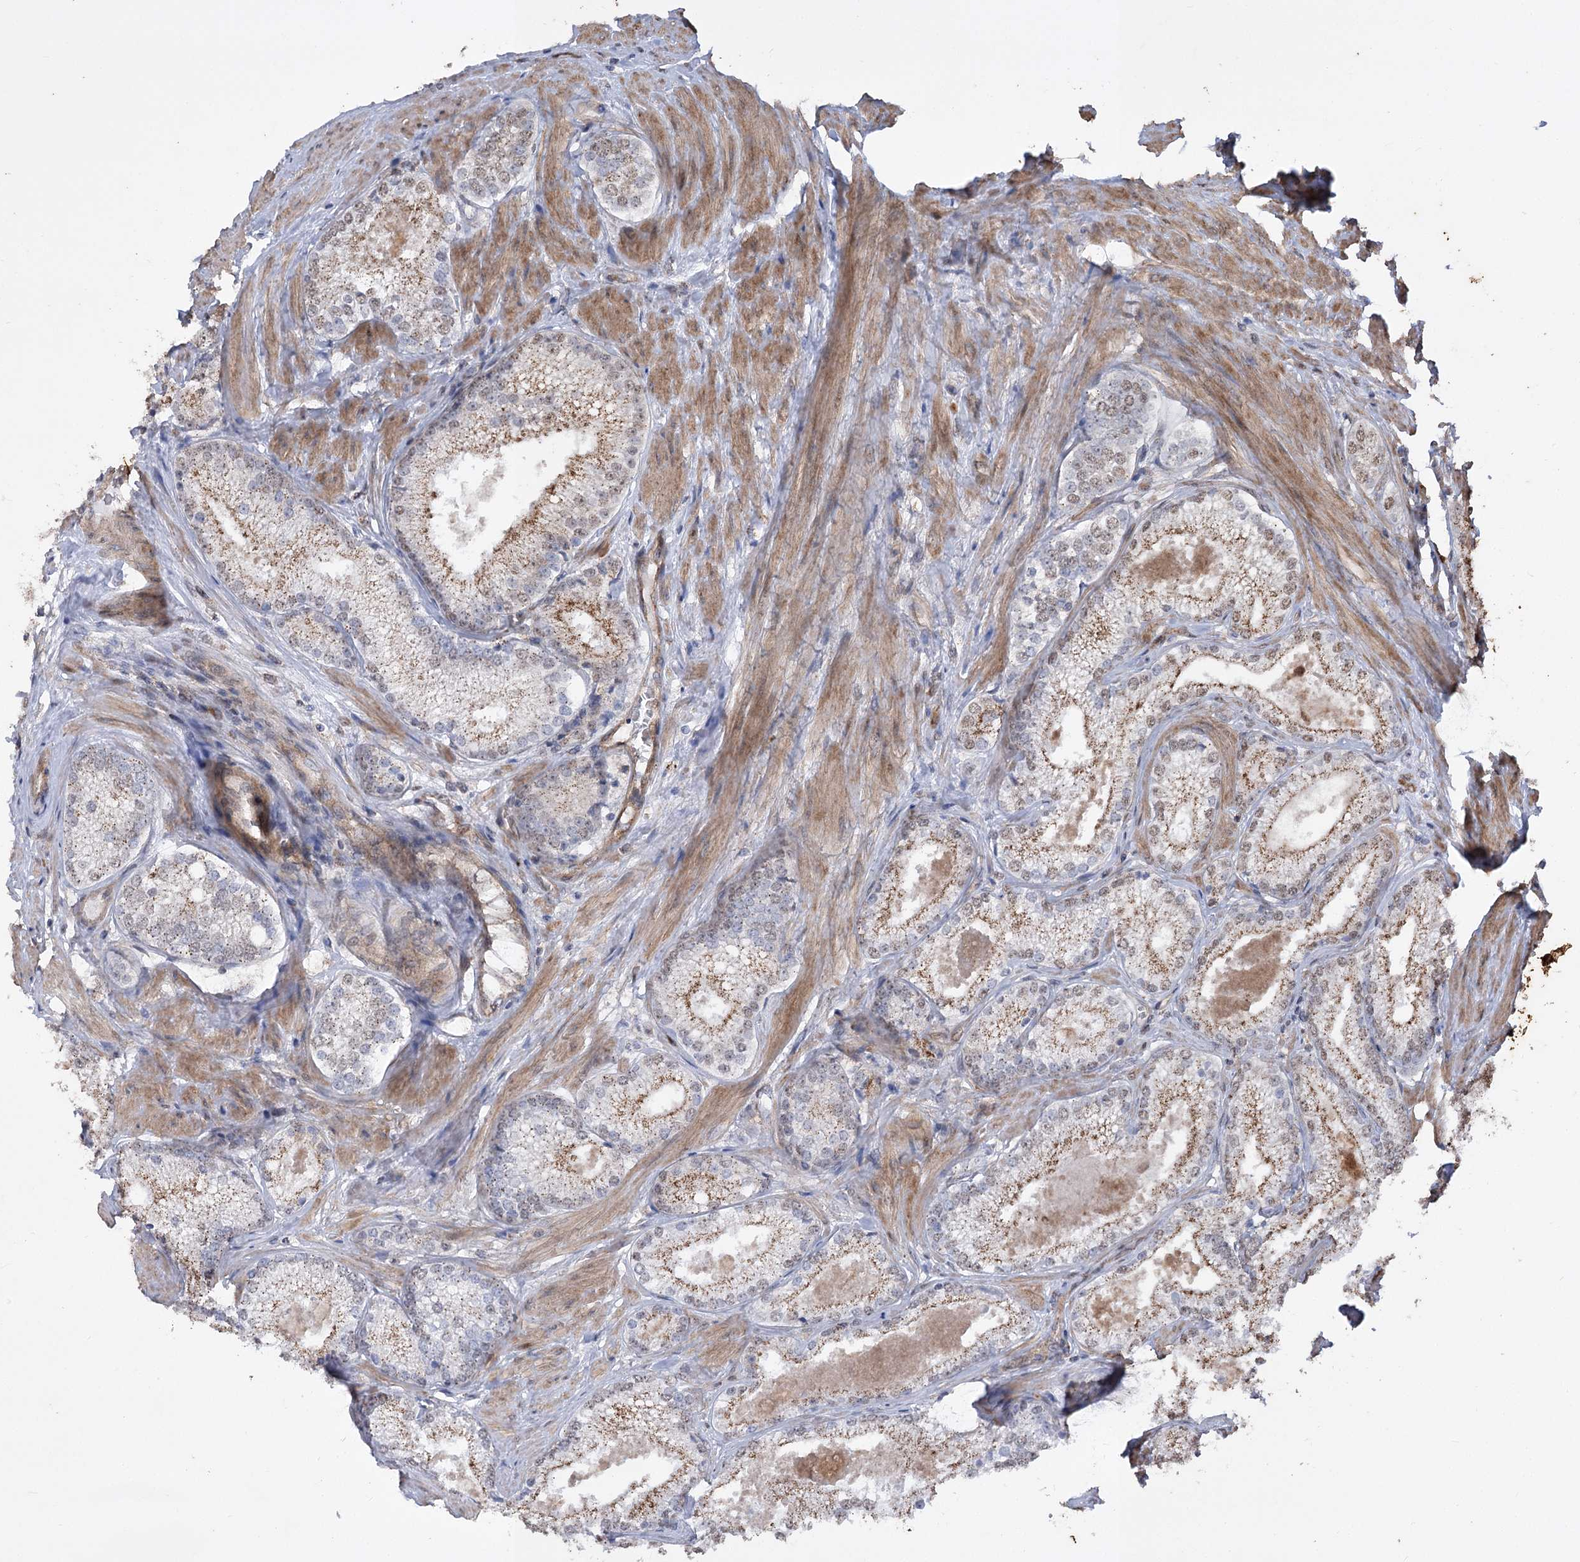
{"staining": {"intensity": "moderate", "quantity": ">75%", "location": "cytoplasmic/membranous"}, "tissue": "prostate cancer", "cell_type": "Tumor cells", "image_type": "cancer", "snomed": [{"axis": "morphology", "description": "Adenocarcinoma, High grade"}, {"axis": "topography", "description": "Prostate"}], "caption": "DAB immunohistochemical staining of prostate cancer (high-grade adenocarcinoma) reveals moderate cytoplasmic/membranous protein staining in approximately >75% of tumor cells.", "gene": "ZSCAN23", "patient": {"sex": "male", "age": 66}}